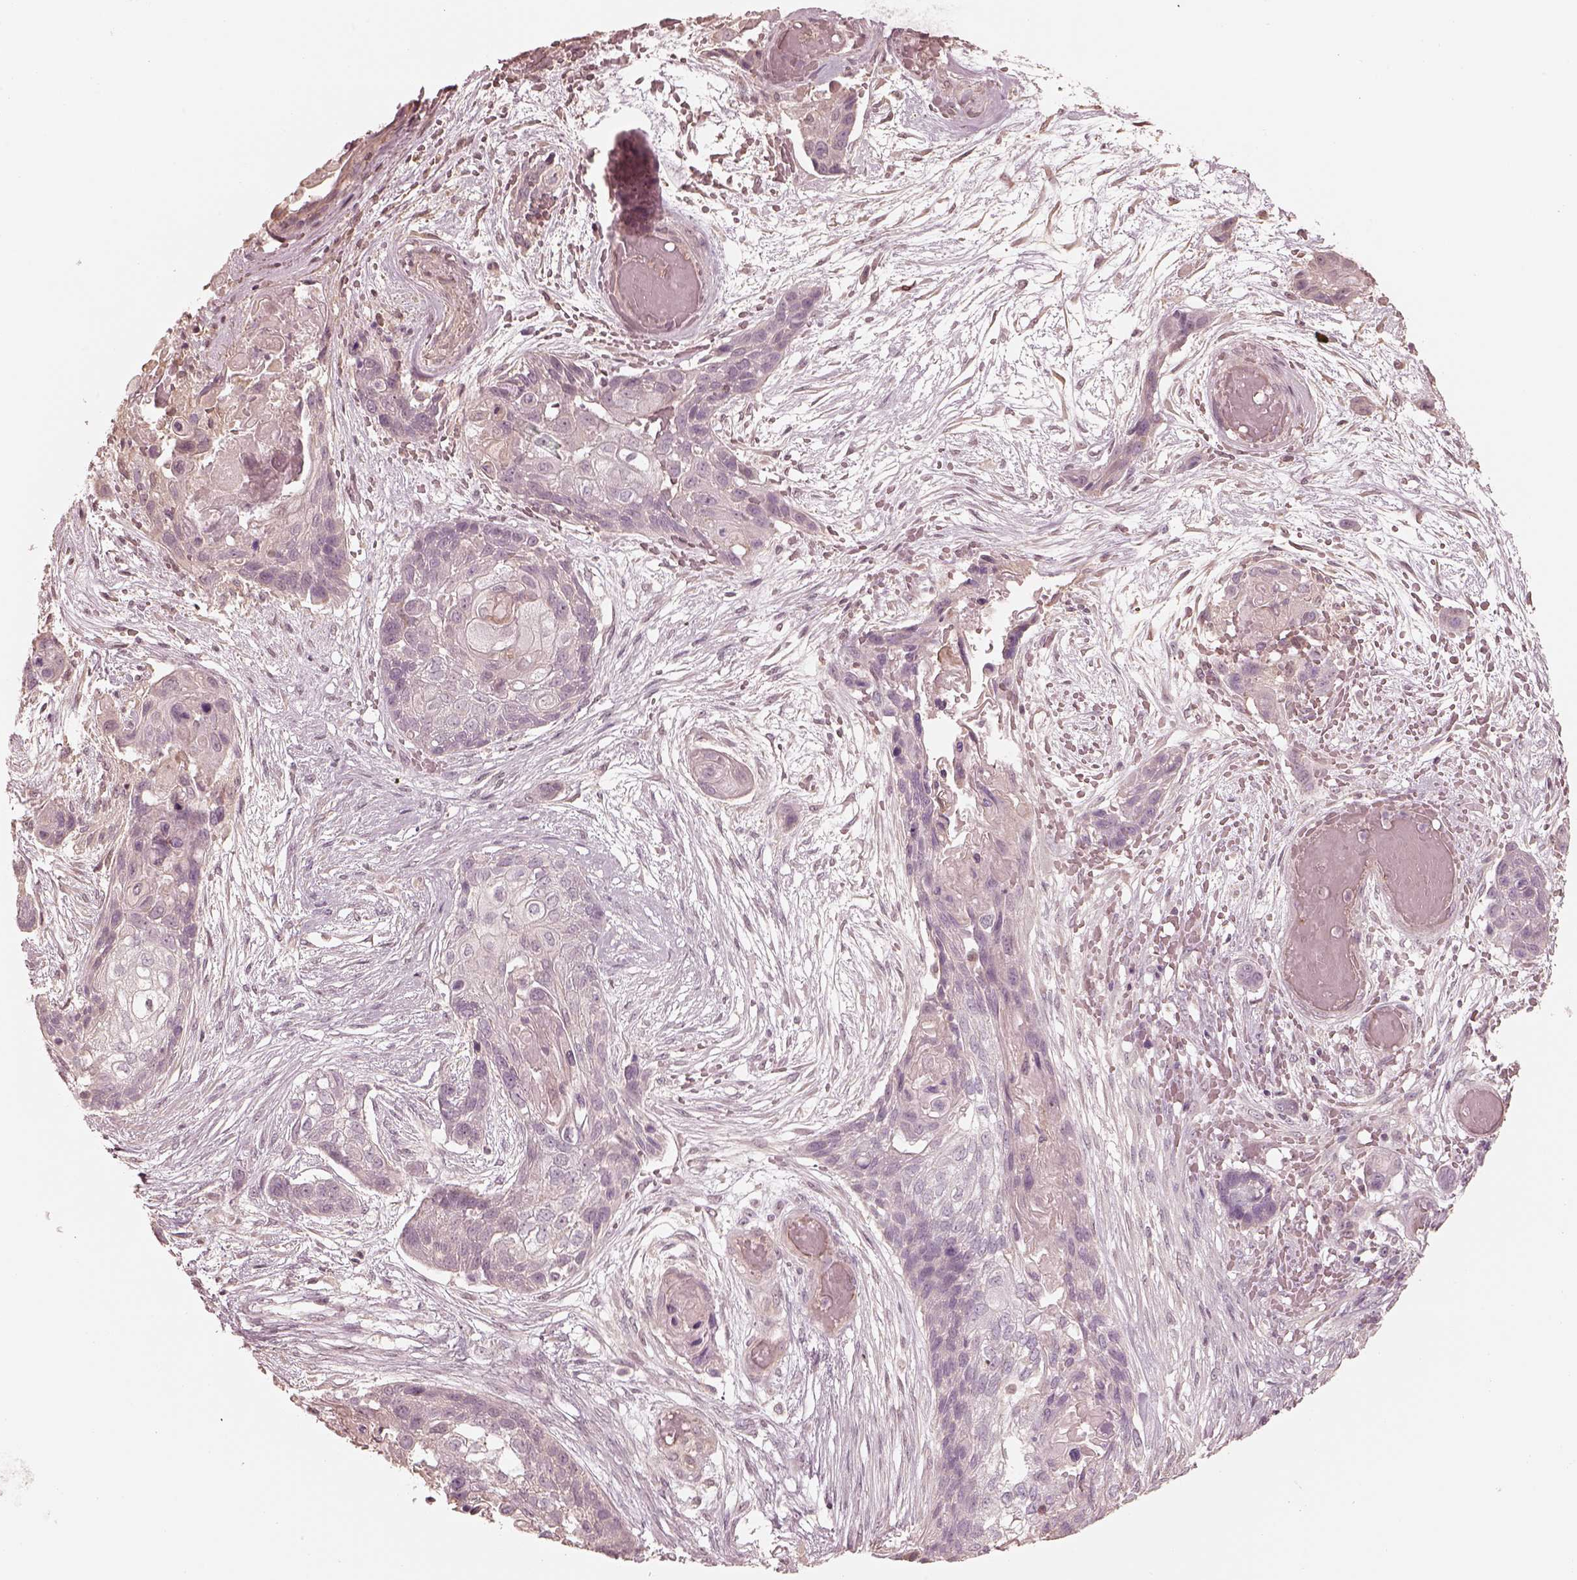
{"staining": {"intensity": "negative", "quantity": "none", "location": "none"}, "tissue": "lung cancer", "cell_type": "Tumor cells", "image_type": "cancer", "snomed": [{"axis": "morphology", "description": "Squamous cell carcinoma, NOS"}, {"axis": "topography", "description": "Lung"}], "caption": "This histopathology image is of squamous cell carcinoma (lung) stained with immunohistochemistry to label a protein in brown with the nuclei are counter-stained blue. There is no positivity in tumor cells.", "gene": "KIF5C", "patient": {"sex": "male", "age": 69}}